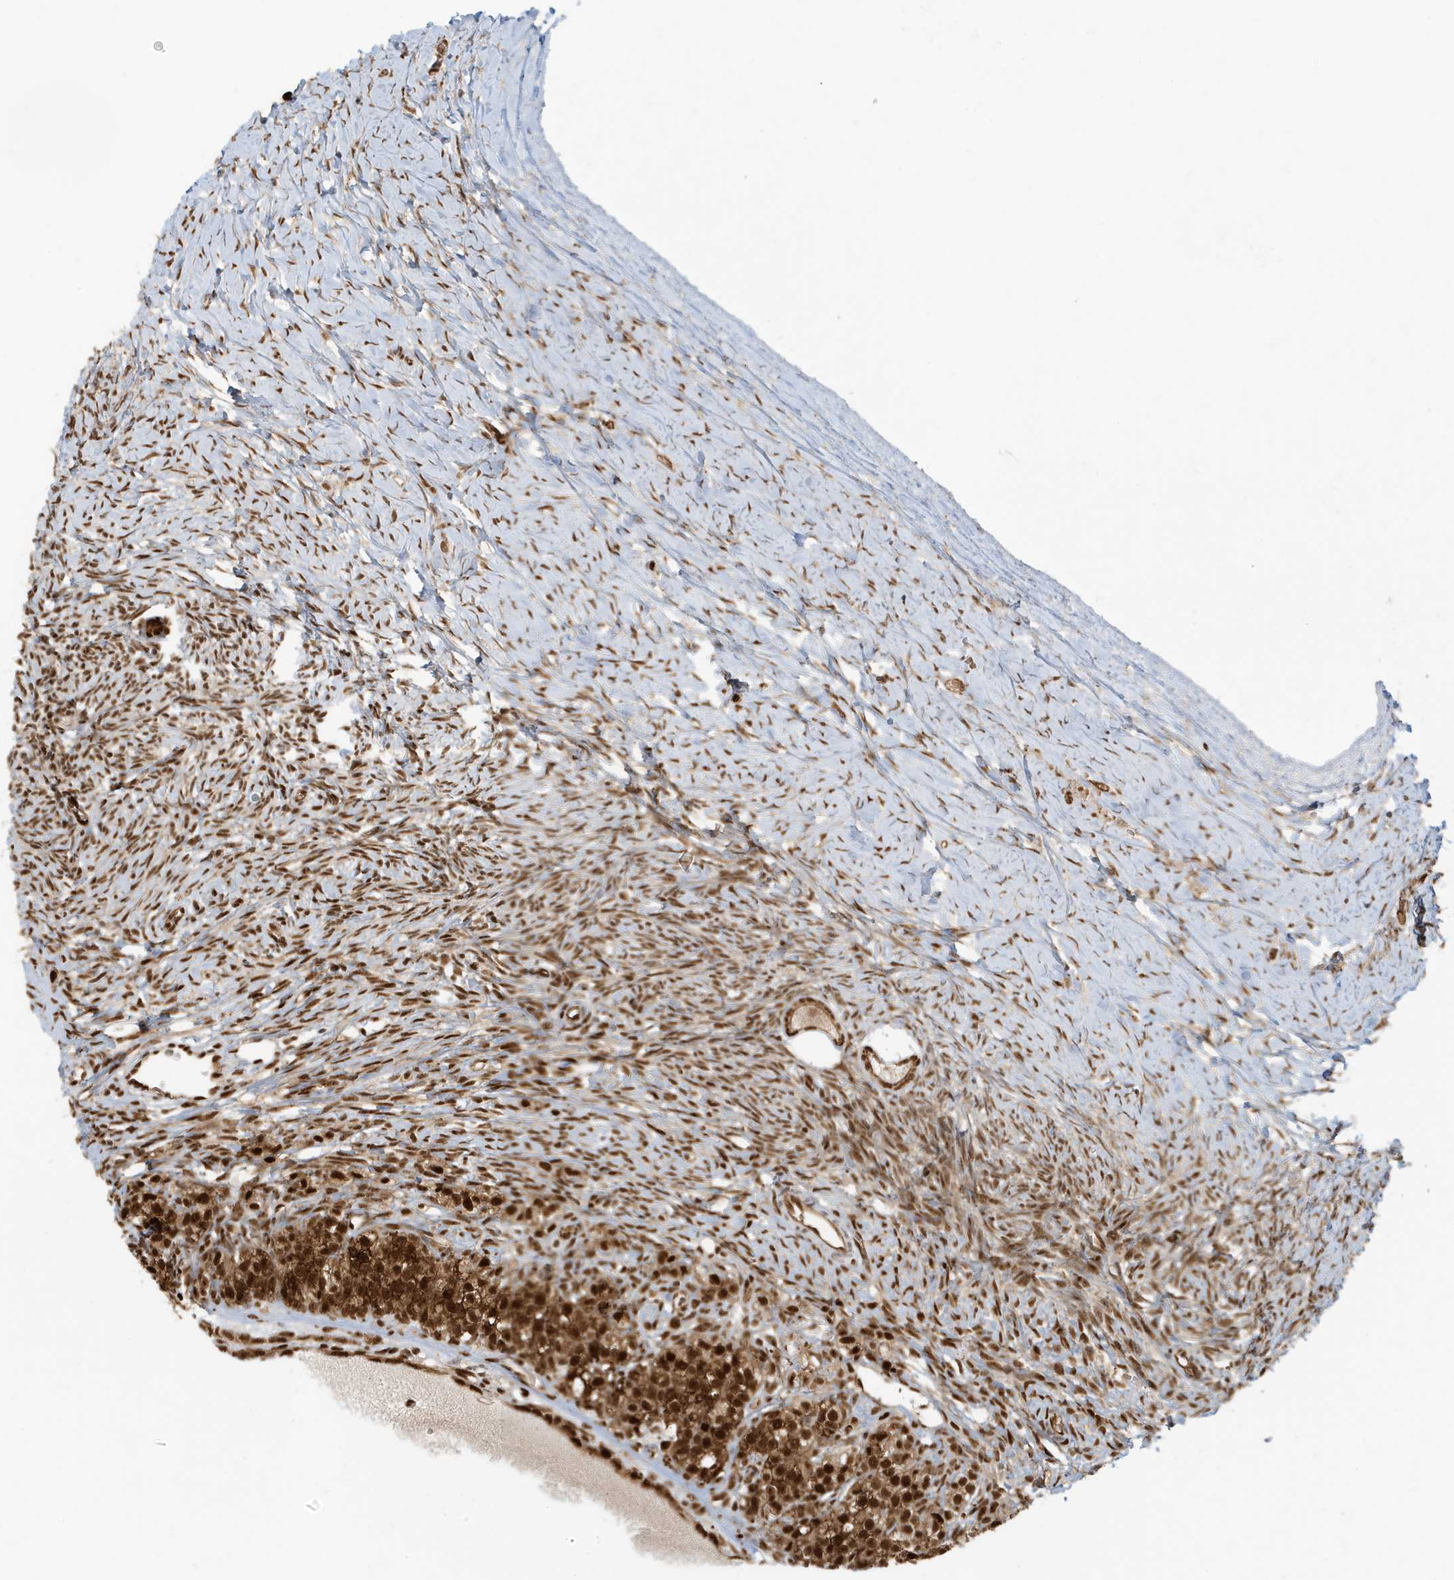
{"staining": {"intensity": "moderate", "quantity": ">75%", "location": "cytoplasmic/membranous,nuclear"}, "tissue": "ovary", "cell_type": "Follicle cells", "image_type": "normal", "snomed": [{"axis": "morphology", "description": "Normal tissue, NOS"}, {"axis": "morphology", "description": "Developmental malformation"}, {"axis": "topography", "description": "Ovary"}], "caption": "A brown stain labels moderate cytoplasmic/membranous,nuclear expression of a protein in follicle cells of normal ovary.", "gene": "CKS1B", "patient": {"sex": "female", "age": 39}}